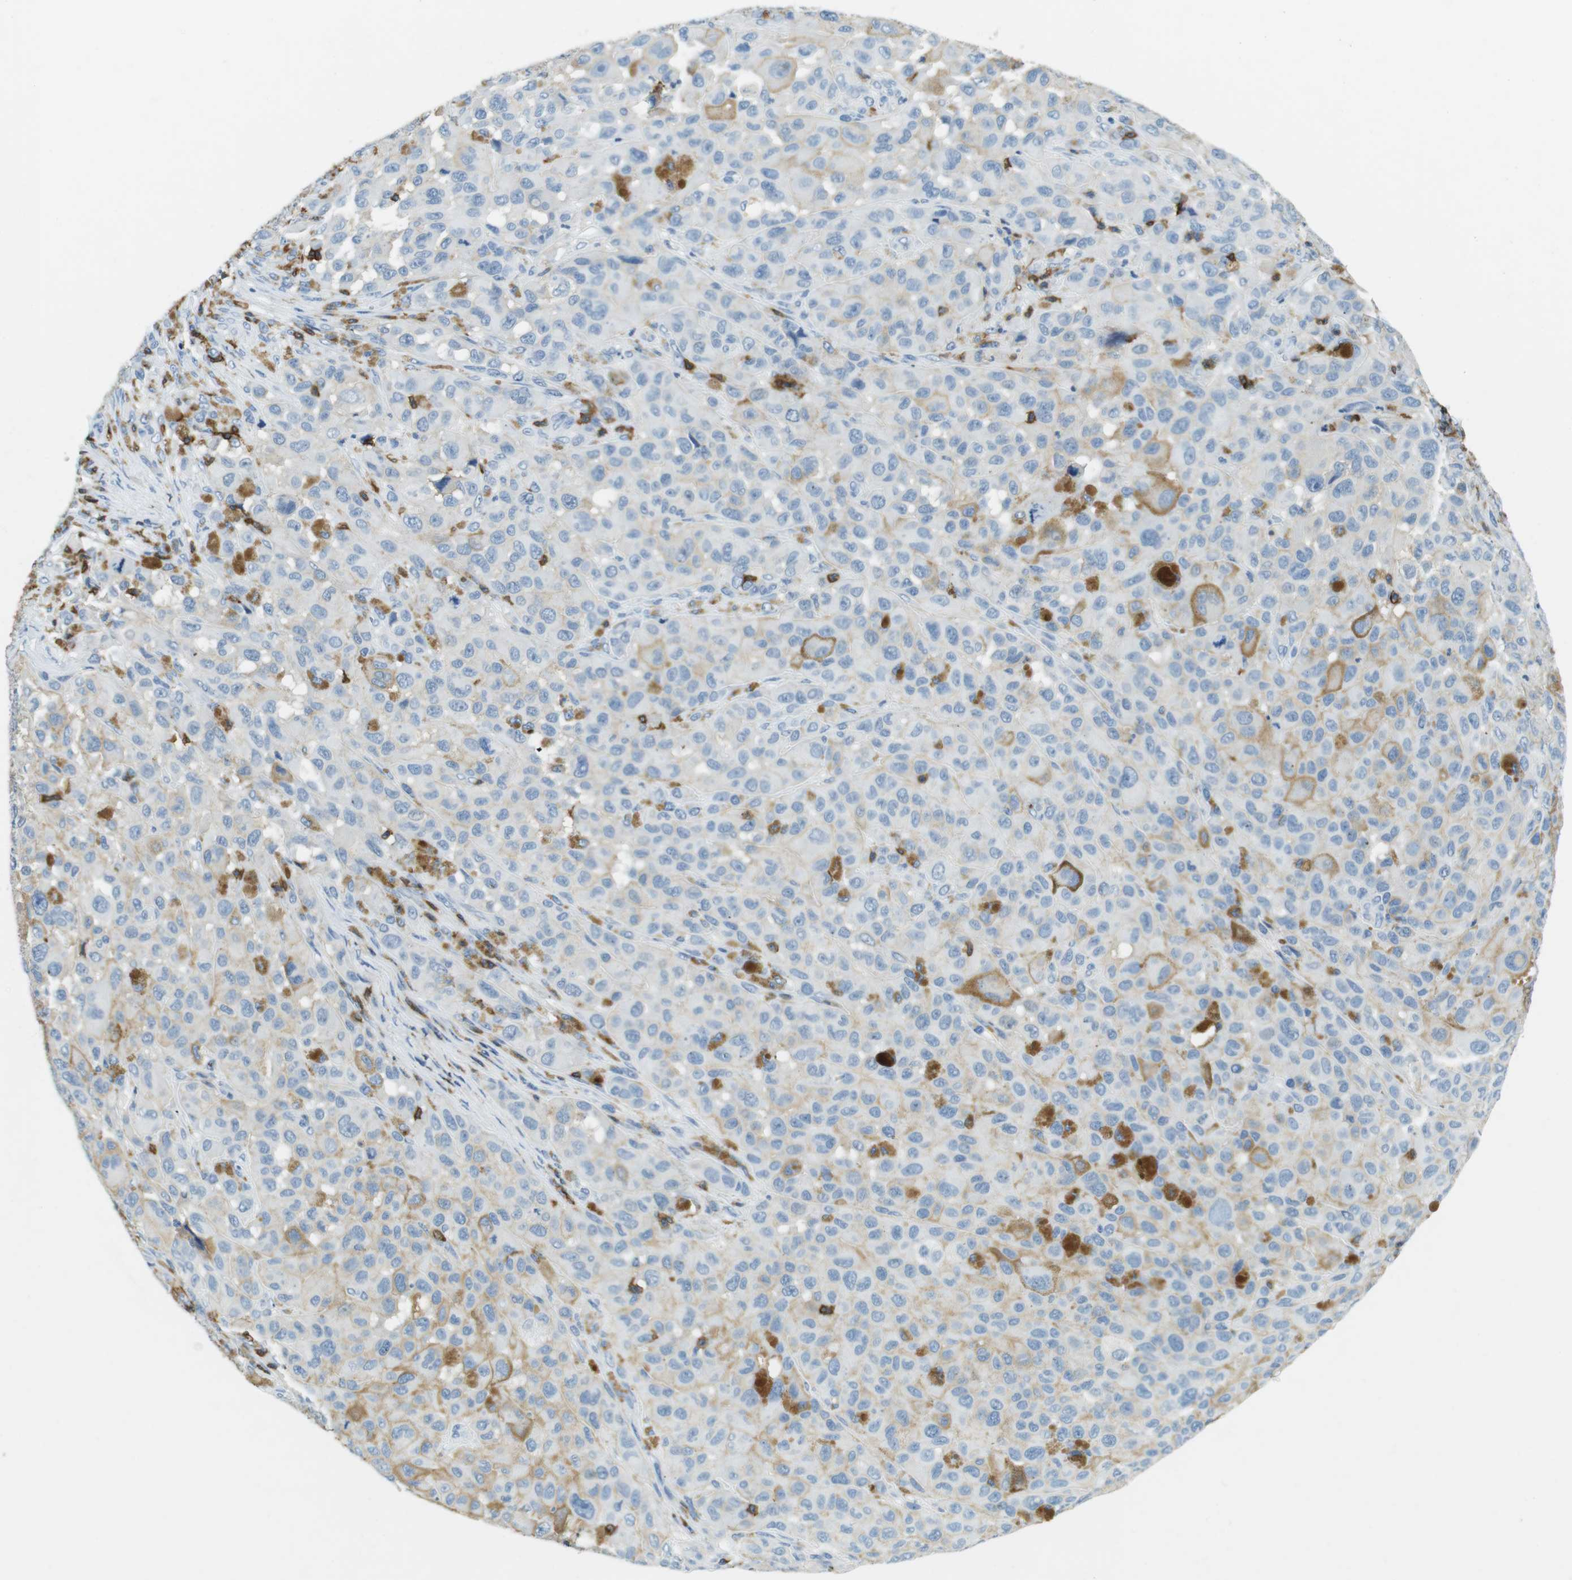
{"staining": {"intensity": "negative", "quantity": "none", "location": "none"}, "tissue": "melanoma", "cell_type": "Tumor cells", "image_type": "cancer", "snomed": [{"axis": "morphology", "description": "Malignant melanoma, NOS"}, {"axis": "topography", "description": "Skin"}], "caption": "This is an immunohistochemistry image of melanoma. There is no positivity in tumor cells.", "gene": "LAT", "patient": {"sex": "male", "age": 96}}